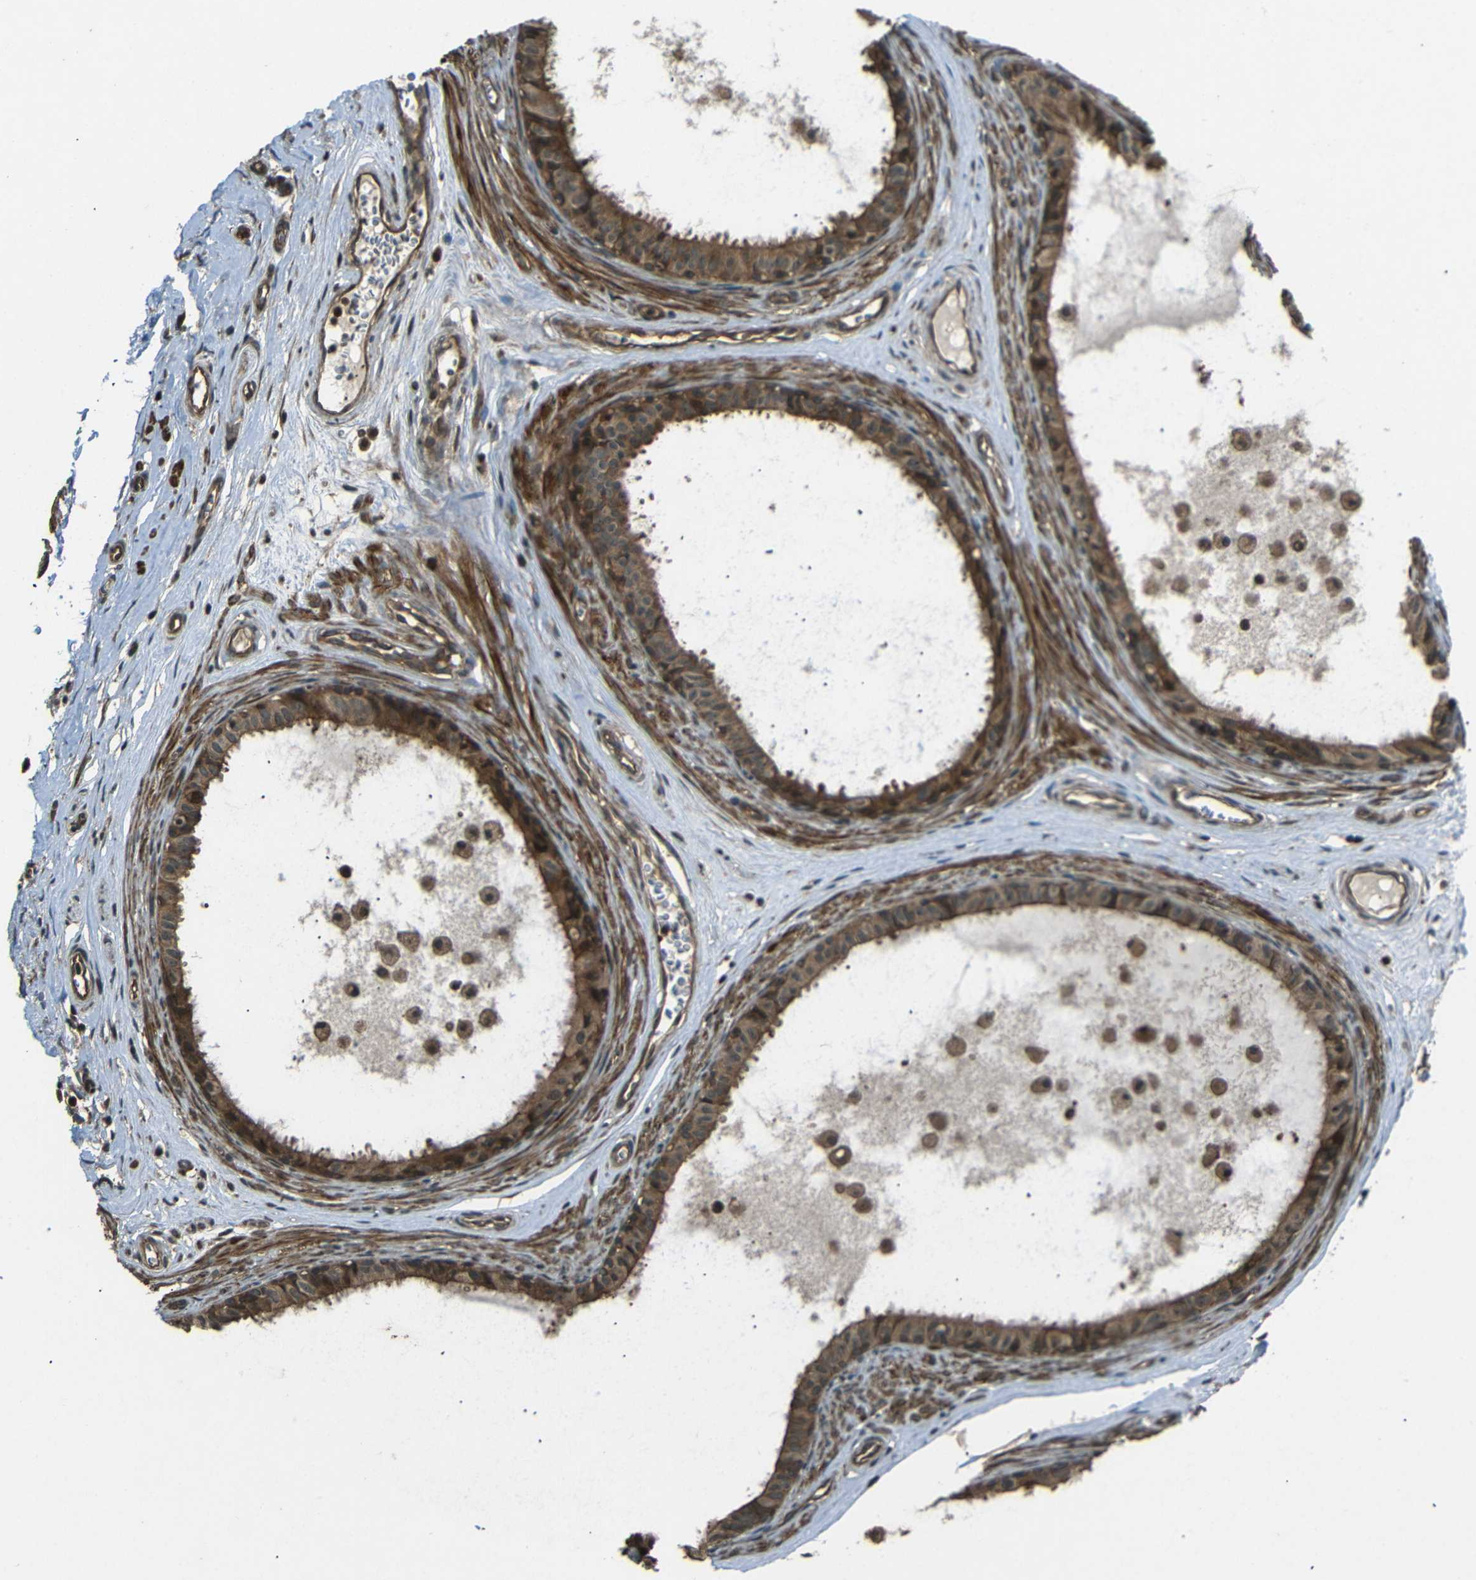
{"staining": {"intensity": "moderate", "quantity": ">75%", "location": "cytoplasmic/membranous"}, "tissue": "epididymis", "cell_type": "Glandular cells", "image_type": "normal", "snomed": [{"axis": "morphology", "description": "Normal tissue, NOS"}, {"axis": "morphology", "description": "Inflammation, NOS"}, {"axis": "topography", "description": "Epididymis"}], "caption": "Immunohistochemistry (IHC) photomicrograph of unremarkable epididymis: human epididymis stained using immunohistochemistry (IHC) reveals medium levels of moderate protein expression localized specifically in the cytoplasmic/membranous of glandular cells, appearing as a cytoplasmic/membranous brown color.", "gene": "PLK2", "patient": {"sex": "male", "age": 85}}